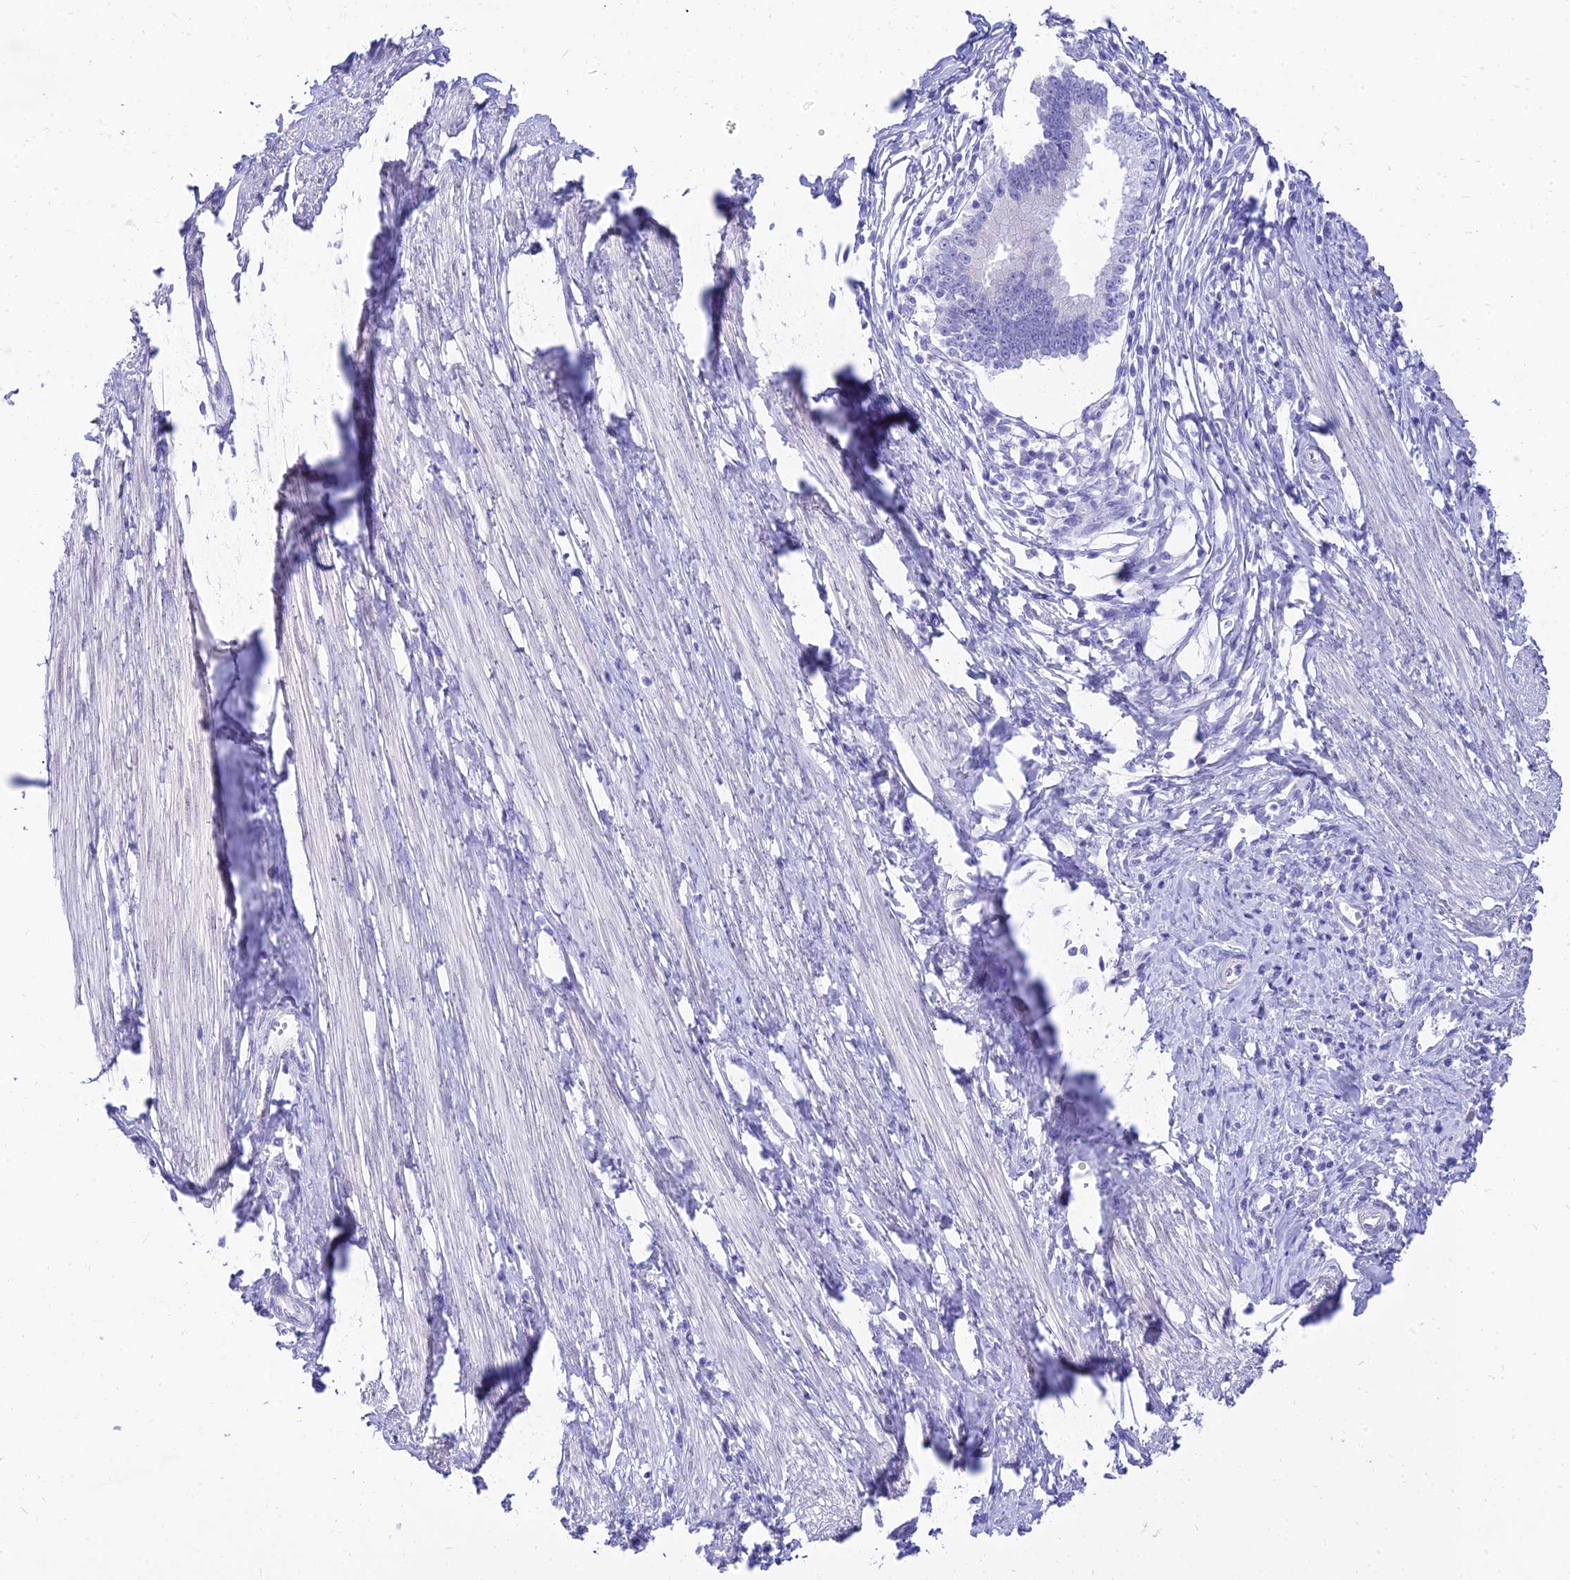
{"staining": {"intensity": "negative", "quantity": "none", "location": "none"}, "tissue": "cervical cancer", "cell_type": "Tumor cells", "image_type": "cancer", "snomed": [{"axis": "morphology", "description": "Adenocarcinoma, NOS"}, {"axis": "topography", "description": "Cervix"}], "caption": "A micrograph of human adenocarcinoma (cervical) is negative for staining in tumor cells.", "gene": "TAC3", "patient": {"sex": "female", "age": 36}}